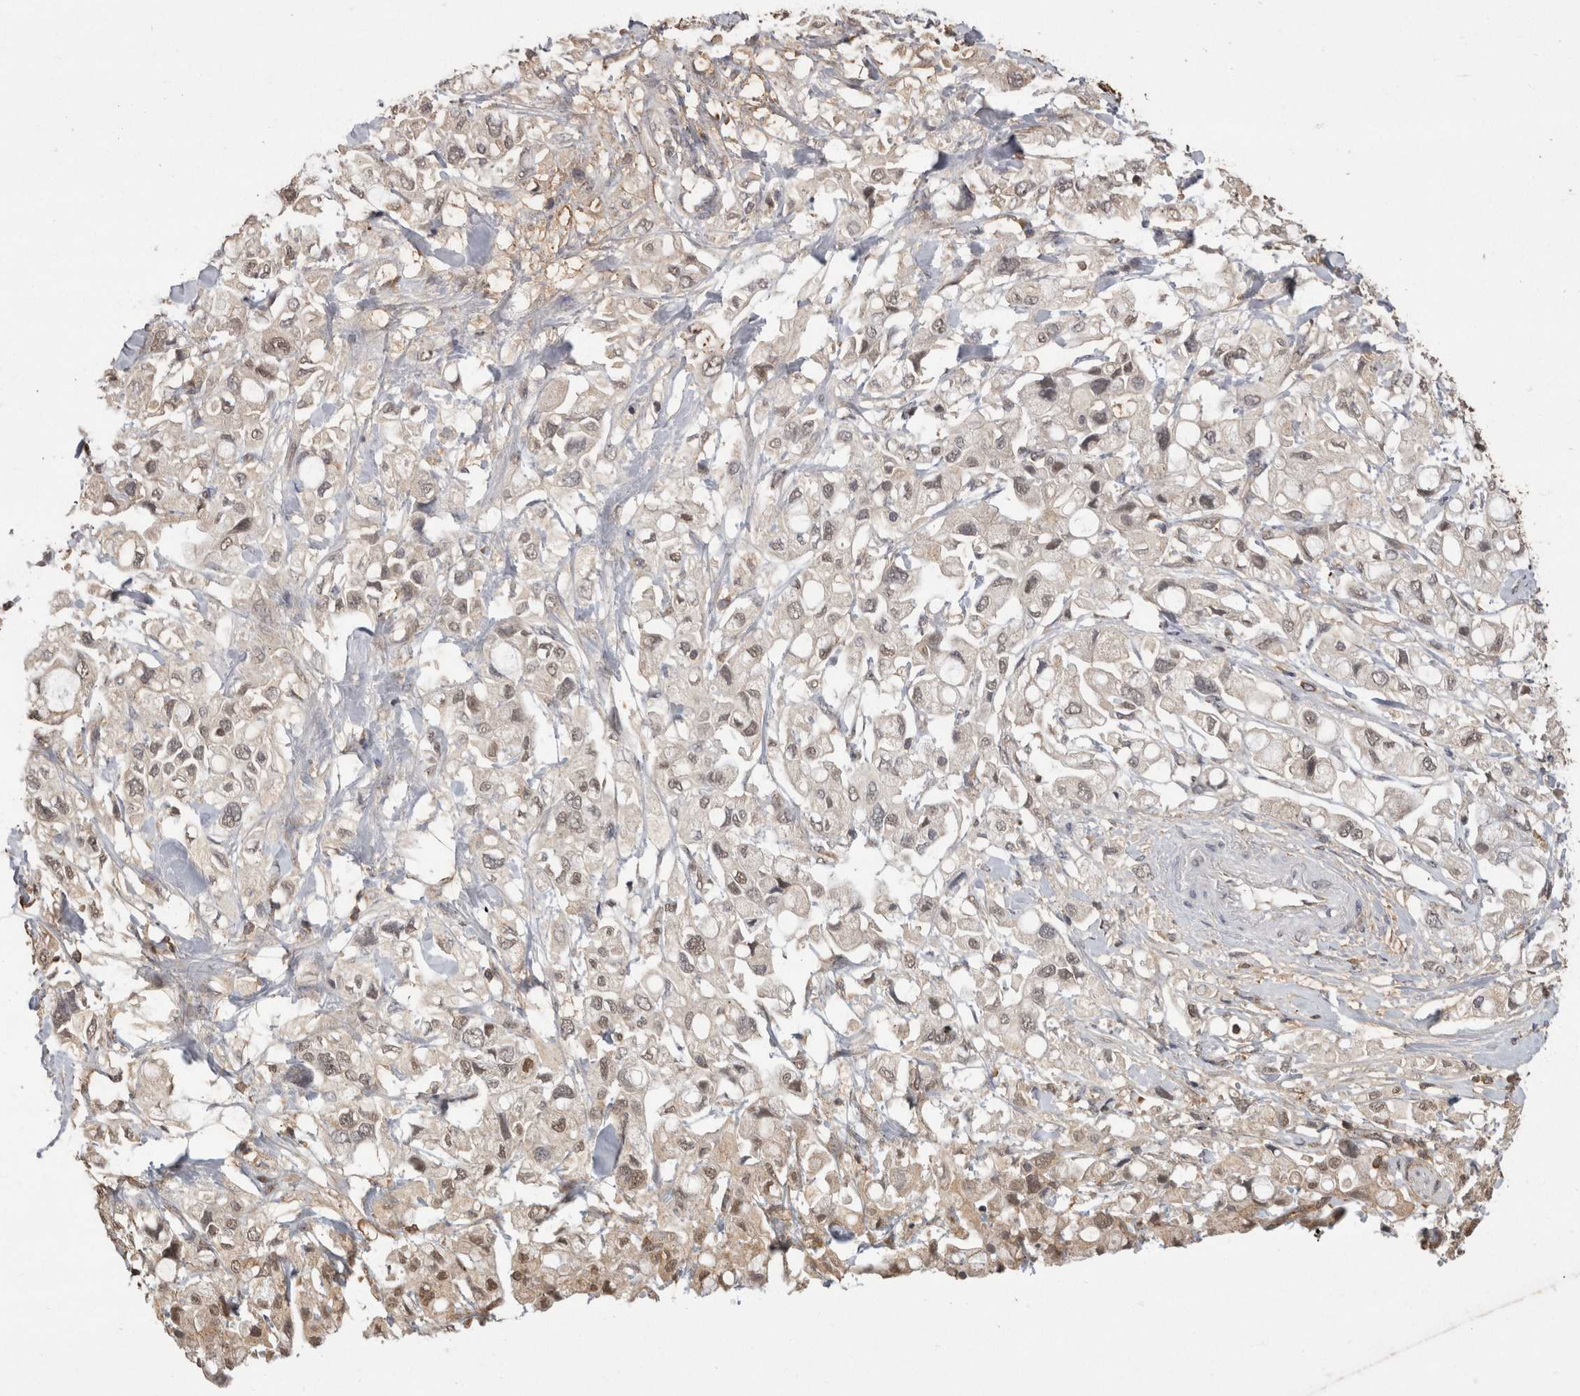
{"staining": {"intensity": "weak", "quantity": "25%-75%", "location": "cytoplasmic/membranous,nuclear"}, "tissue": "pancreatic cancer", "cell_type": "Tumor cells", "image_type": "cancer", "snomed": [{"axis": "morphology", "description": "Adenocarcinoma, NOS"}, {"axis": "topography", "description": "Pancreas"}], "caption": "A brown stain shows weak cytoplasmic/membranous and nuclear staining of a protein in pancreatic cancer (adenocarcinoma) tumor cells.", "gene": "PREP", "patient": {"sex": "female", "age": 56}}